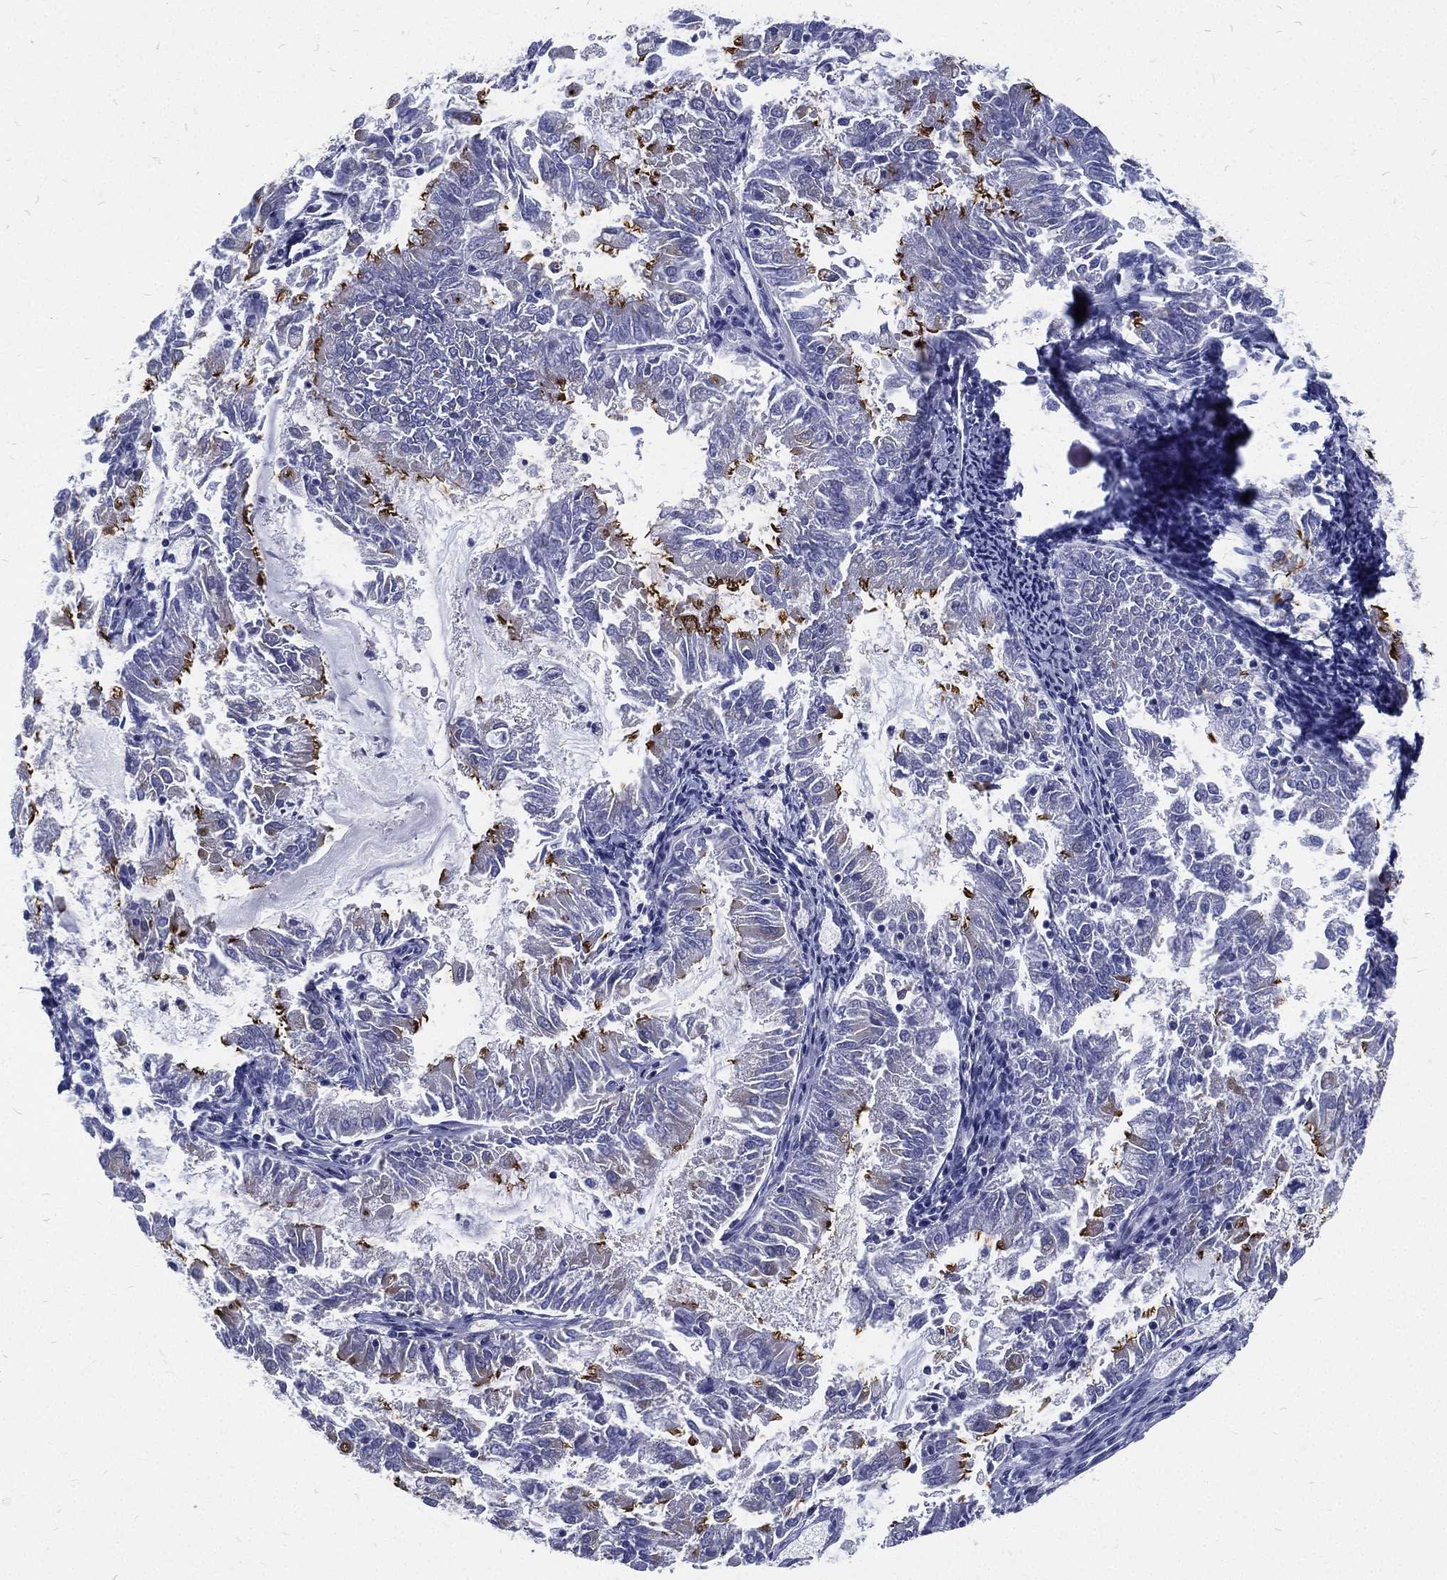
{"staining": {"intensity": "strong", "quantity": "<25%", "location": "cytoplasmic/membranous"}, "tissue": "endometrial cancer", "cell_type": "Tumor cells", "image_type": "cancer", "snomed": [{"axis": "morphology", "description": "Adenocarcinoma, NOS"}, {"axis": "topography", "description": "Endometrium"}], "caption": "Brown immunohistochemical staining in human adenocarcinoma (endometrial) demonstrates strong cytoplasmic/membranous expression in about <25% of tumor cells.", "gene": "RSPH4A", "patient": {"sex": "female", "age": 57}}